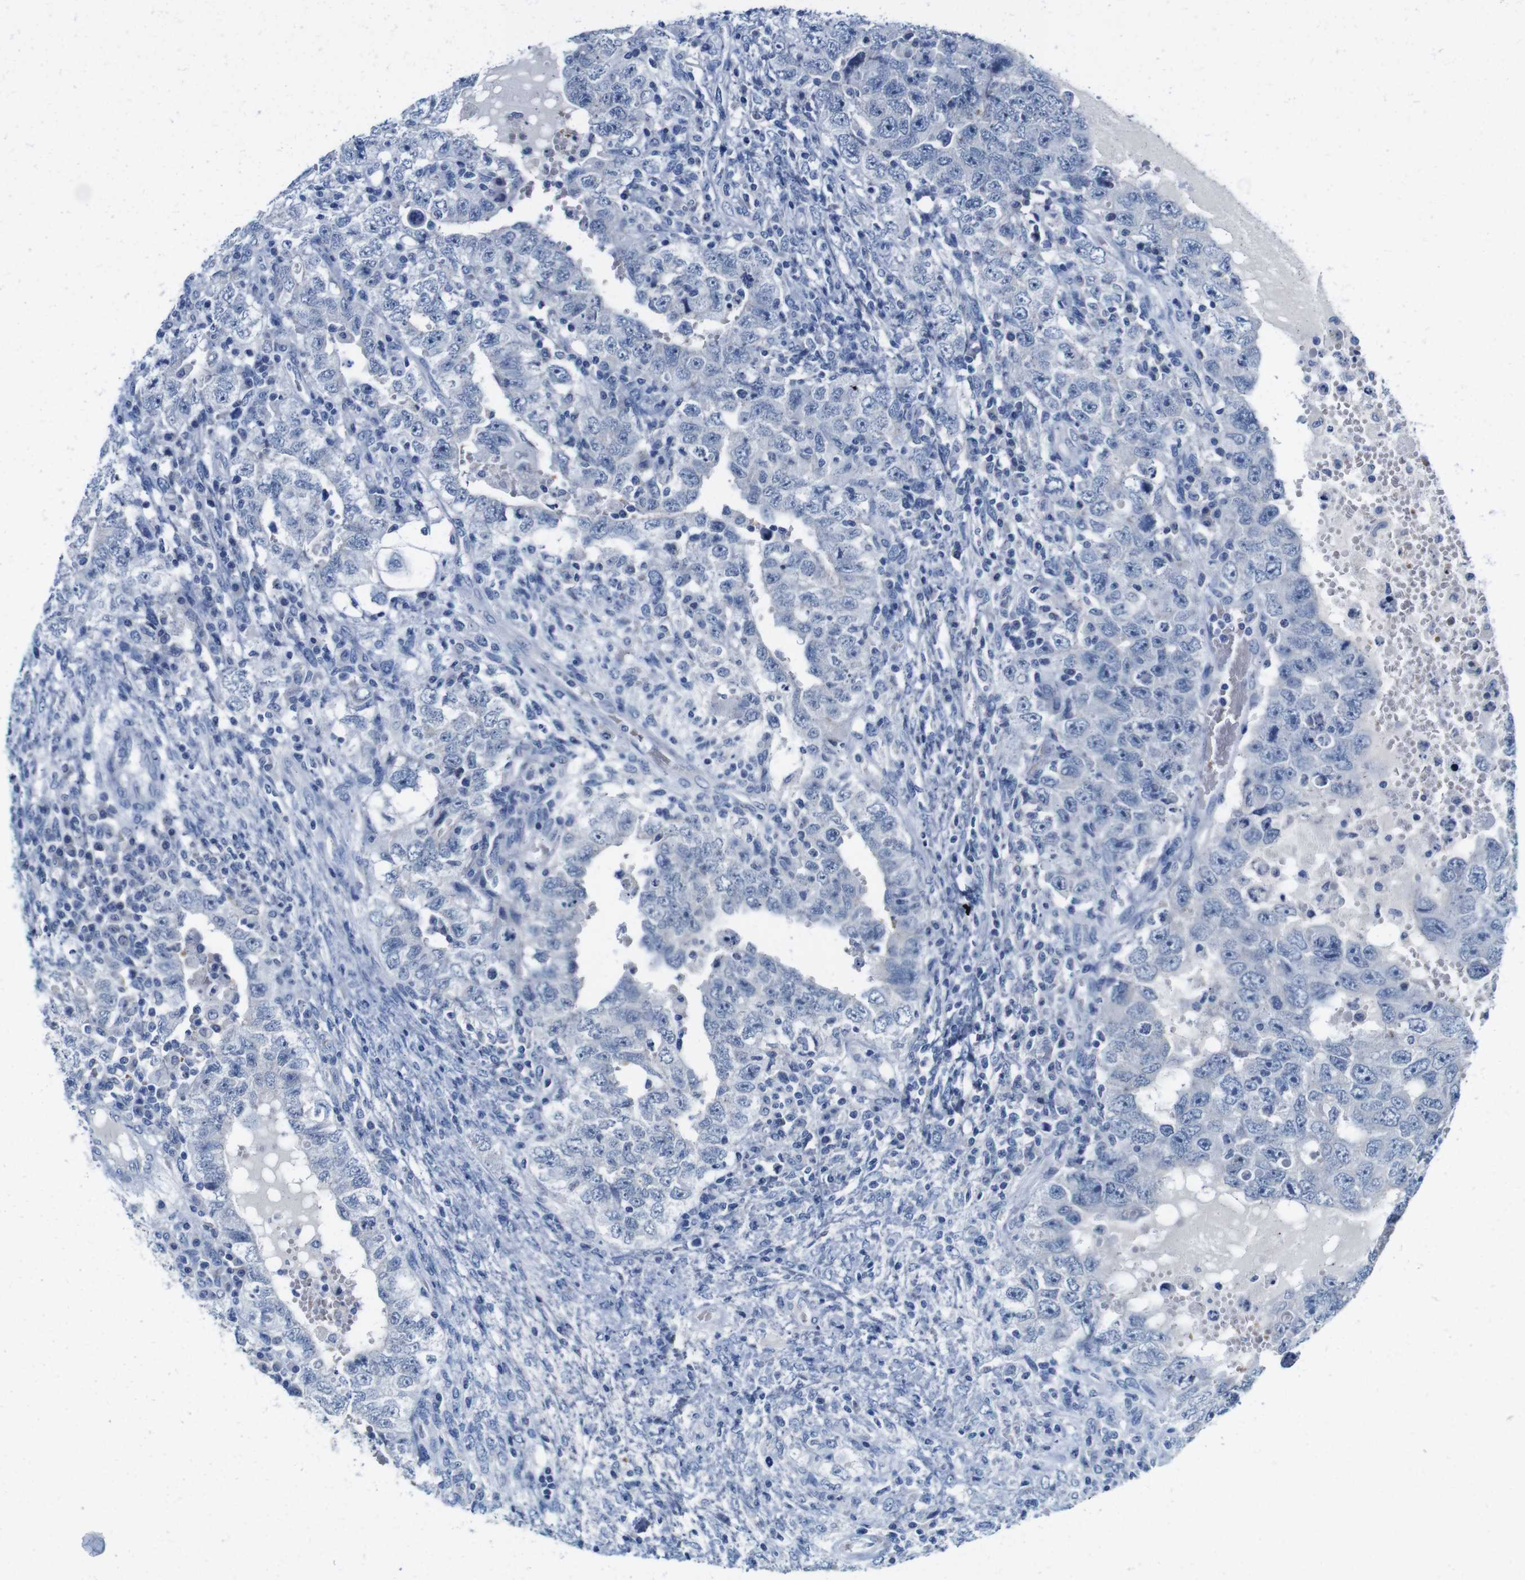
{"staining": {"intensity": "negative", "quantity": "none", "location": "none"}, "tissue": "testis cancer", "cell_type": "Tumor cells", "image_type": "cancer", "snomed": [{"axis": "morphology", "description": "Carcinoma, Embryonal, NOS"}, {"axis": "topography", "description": "Testis"}], "caption": "Immunohistochemical staining of human testis cancer (embryonal carcinoma) reveals no significant expression in tumor cells.", "gene": "IGSF8", "patient": {"sex": "male", "age": 26}}